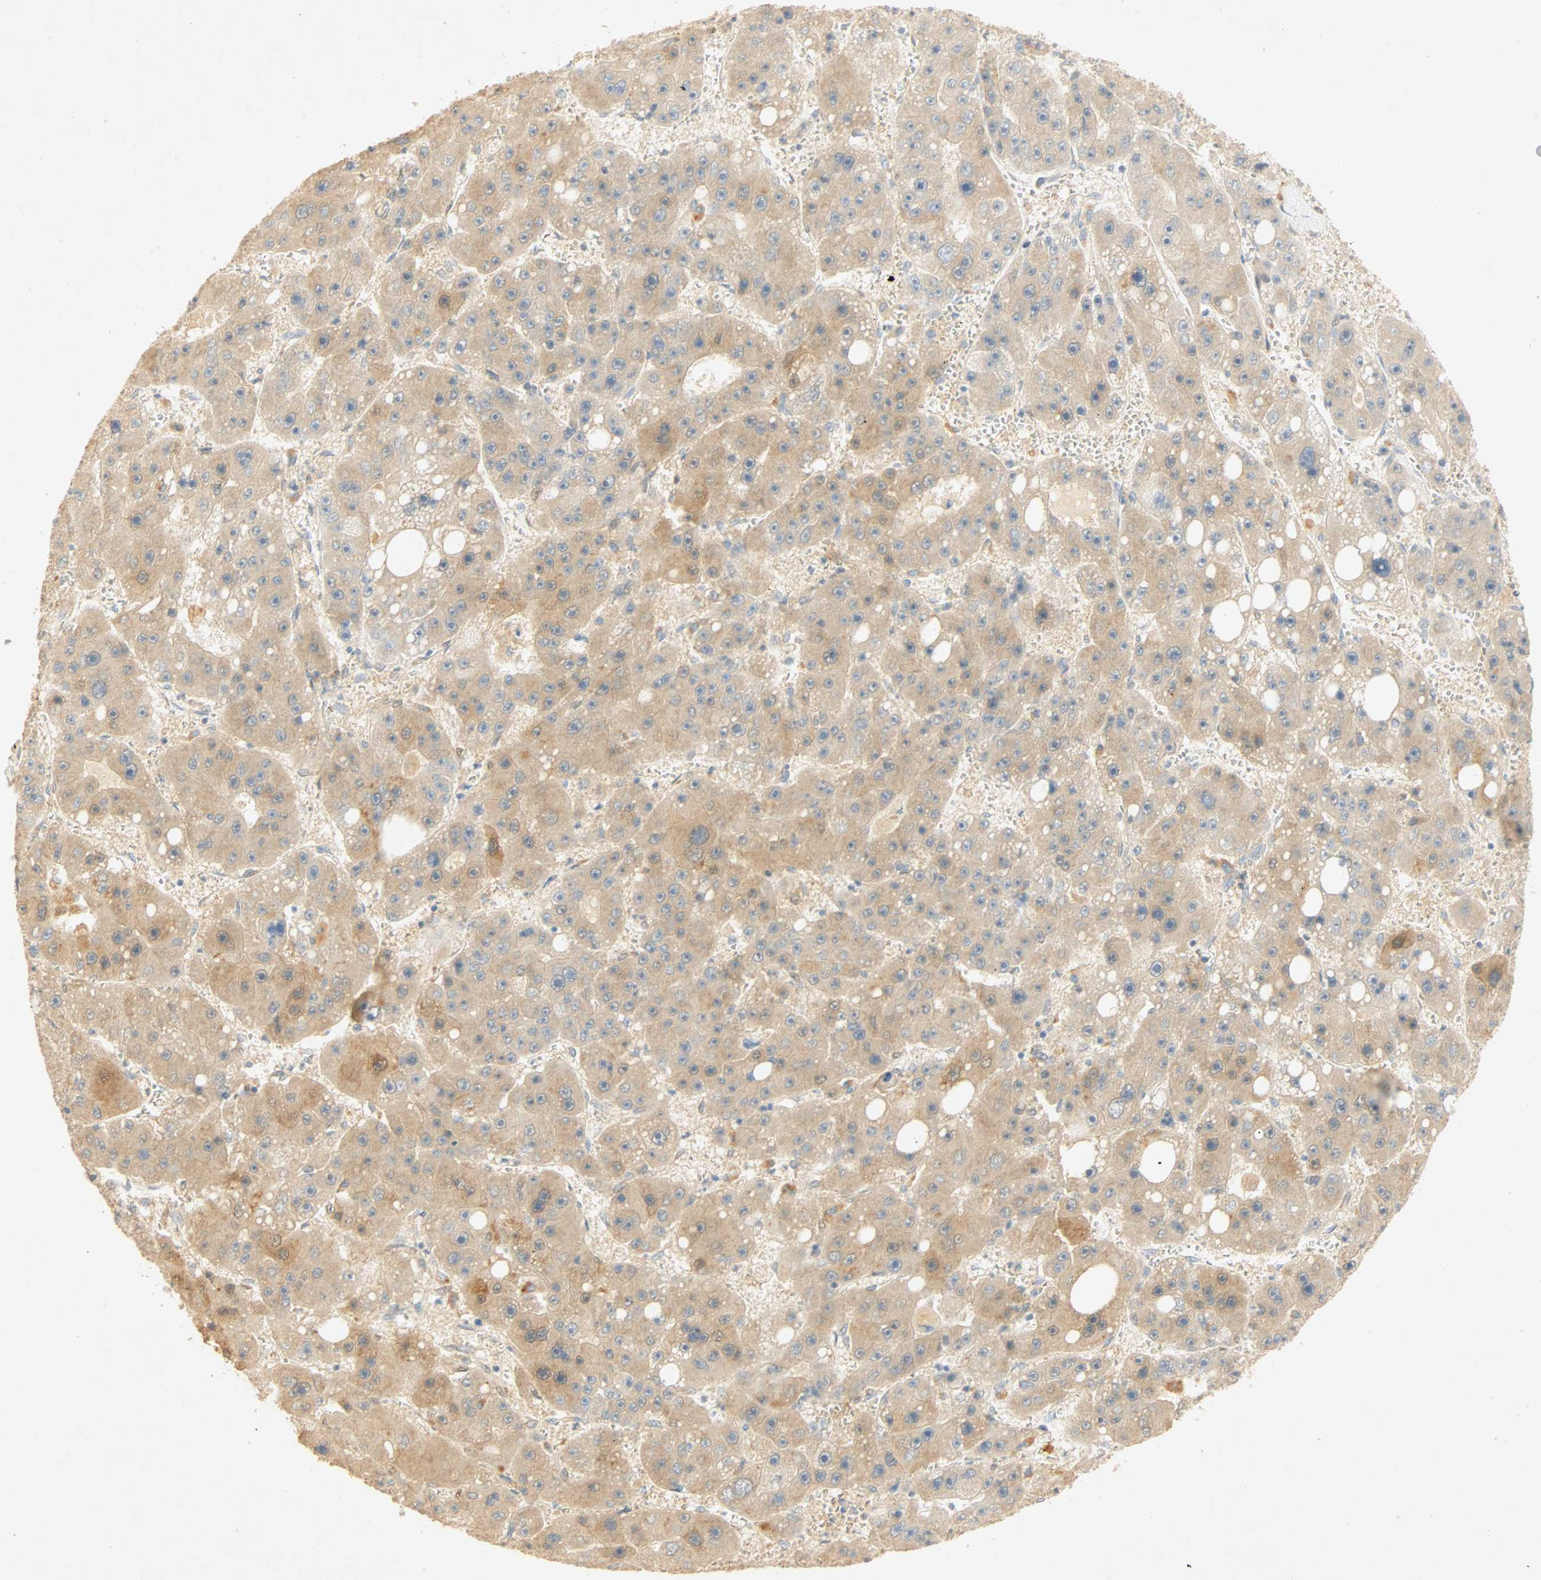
{"staining": {"intensity": "moderate", "quantity": "25%-75%", "location": "cytoplasmic/membranous"}, "tissue": "liver cancer", "cell_type": "Tumor cells", "image_type": "cancer", "snomed": [{"axis": "morphology", "description": "Carcinoma, Hepatocellular, NOS"}, {"axis": "topography", "description": "Liver"}], "caption": "This is an image of IHC staining of hepatocellular carcinoma (liver), which shows moderate expression in the cytoplasmic/membranous of tumor cells.", "gene": "SELENBP1", "patient": {"sex": "female", "age": 61}}